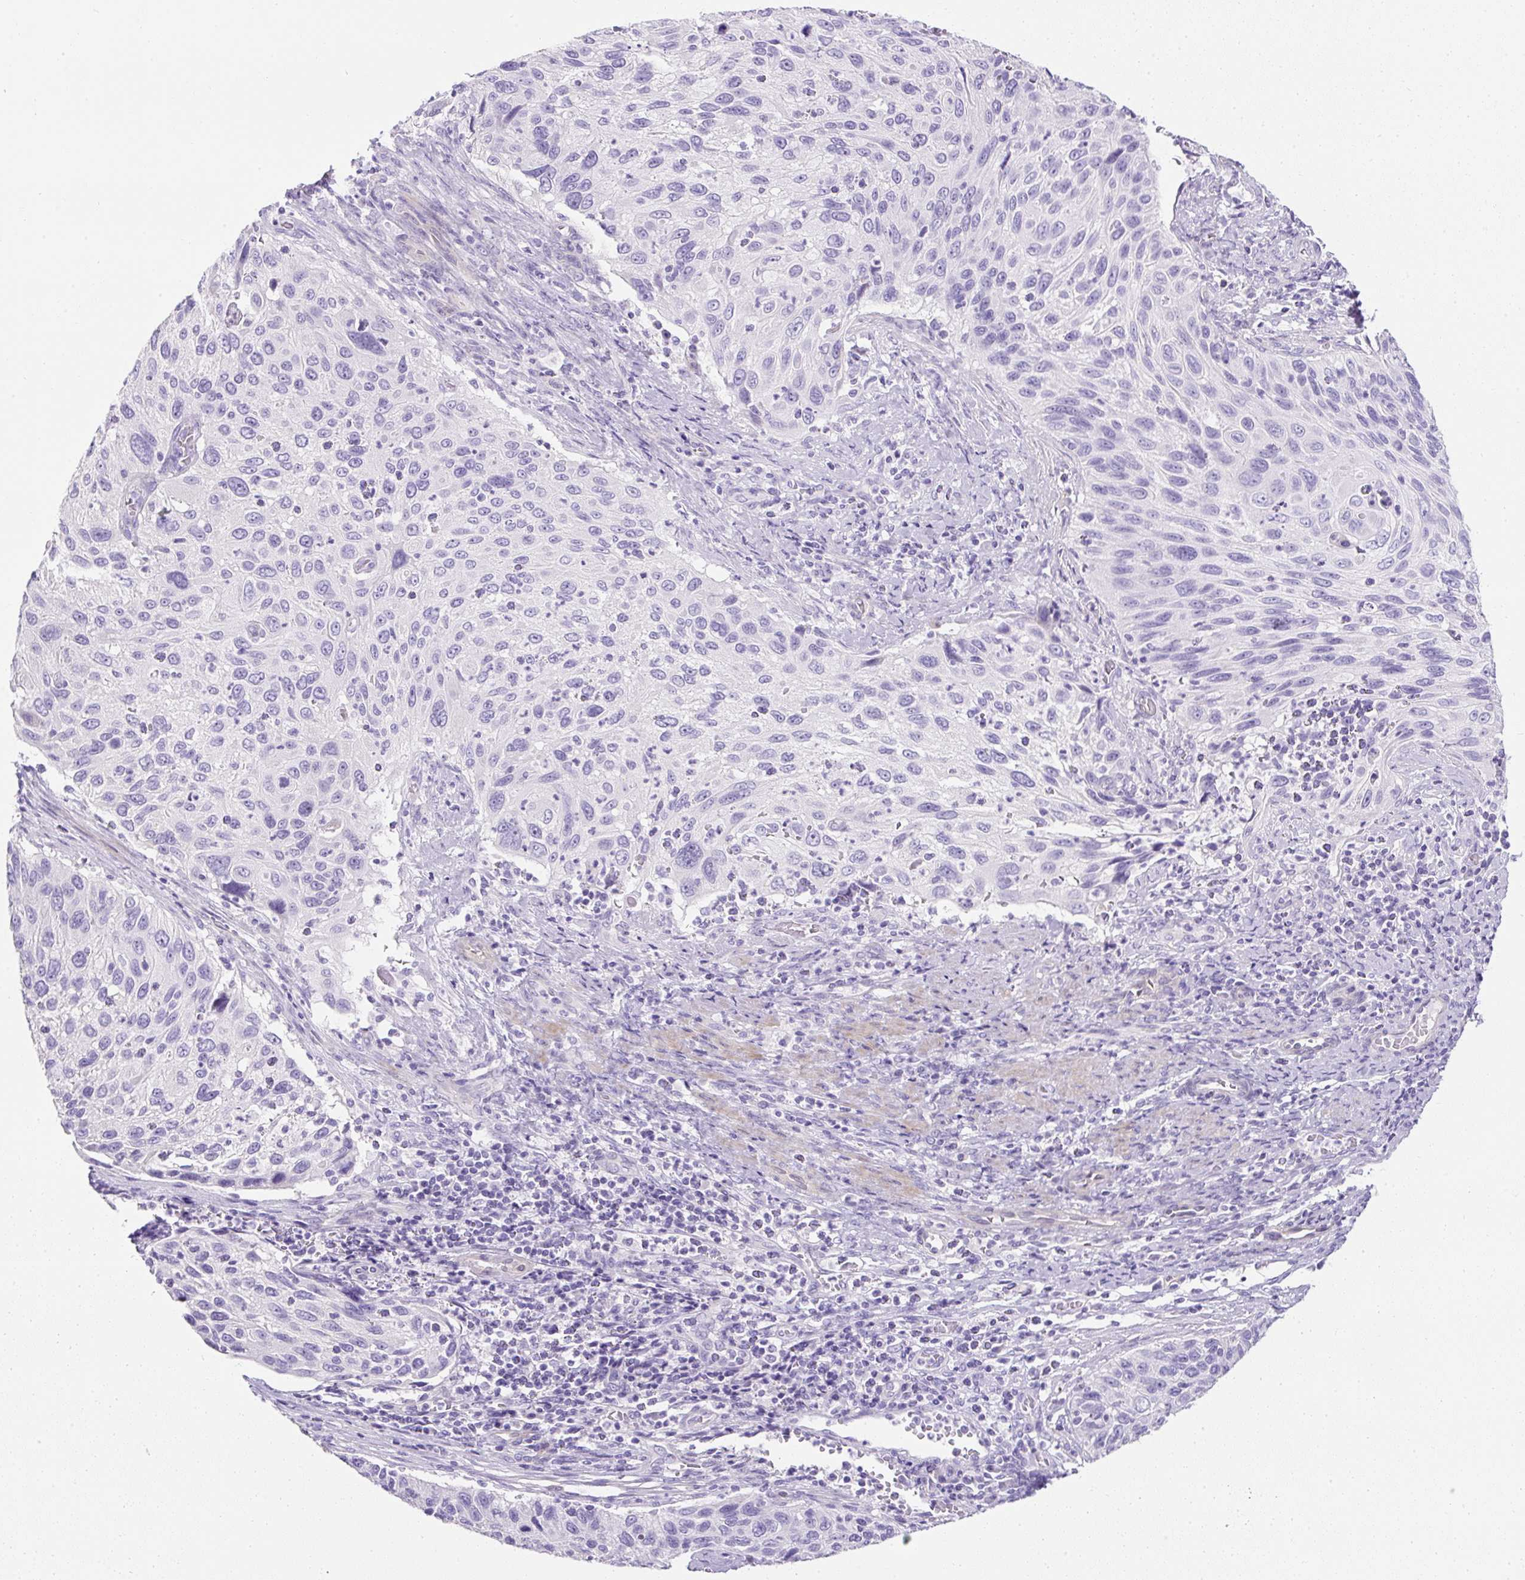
{"staining": {"intensity": "negative", "quantity": "none", "location": "none"}, "tissue": "cervical cancer", "cell_type": "Tumor cells", "image_type": "cancer", "snomed": [{"axis": "morphology", "description": "Squamous cell carcinoma, NOS"}, {"axis": "topography", "description": "Cervix"}], "caption": "IHC histopathology image of human cervical cancer stained for a protein (brown), which demonstrates no positivity in tumor cells. (Immunohistochemistry (ihc), brightfield microscopy, high magnification).", "gene": "C2CD4C", "patient": {"sex": "female", "age": 70}}